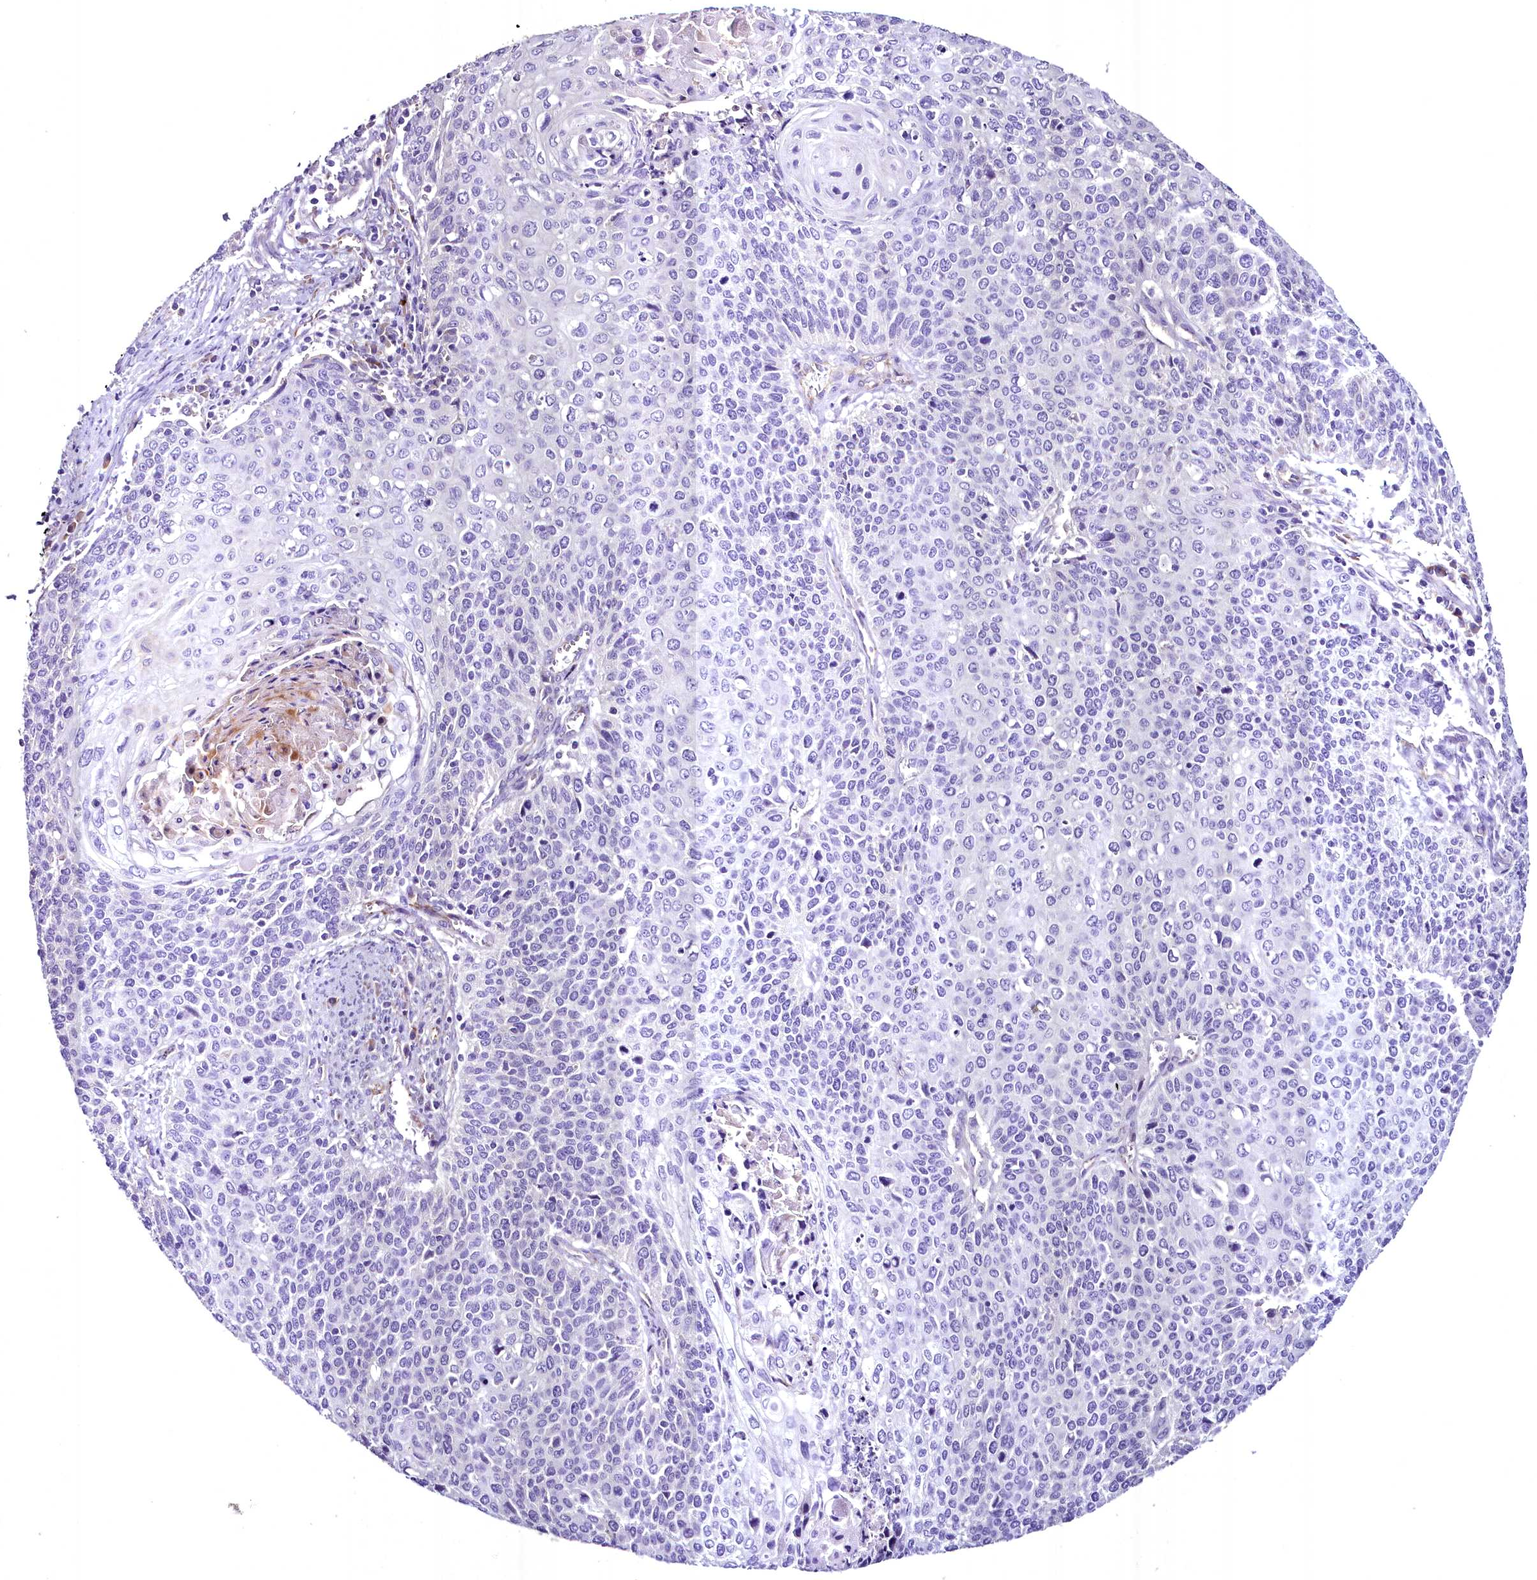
{"staining": {"intensity": "negative", "quantity": "none", "location": "none"}, "tissue": "cervical cancer", "cell_type": "Tumor cells", "image_type": "cancer", "snomed": [{"axis": "morphology", "description": "Squamous cell carcinoma, NOS"}, {"axis": "topography", "description": "Cervix"}], "caption": "This image is of cervical squamous cell carcinoma stained with immunohistochemistry (IHC) to label a protein in brown with the nuclei are counter-stained blue. There is no expression in tumor cells.", "gene": "MS4A18", "patient": {"sex": "female", "age": 39}}